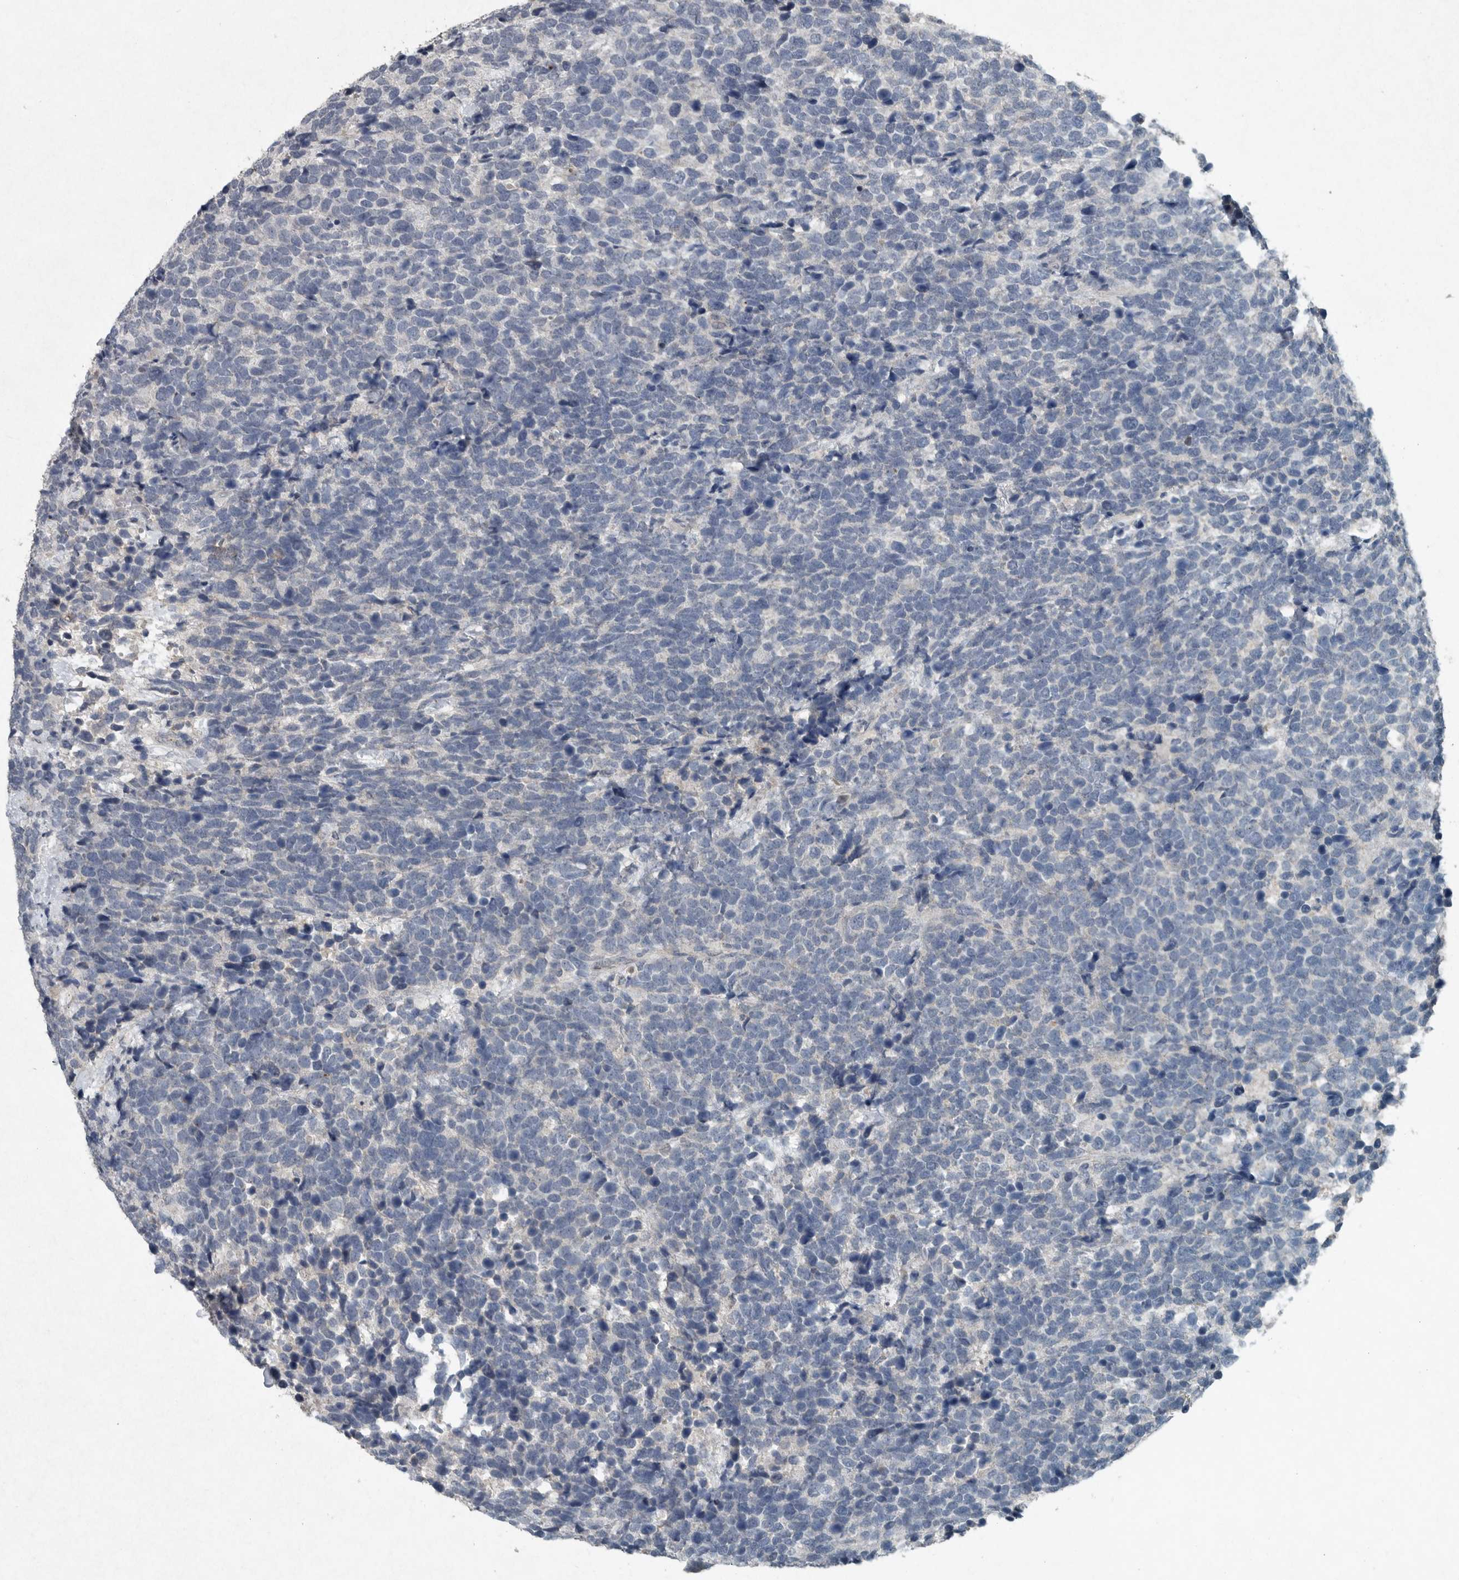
{"staining": {"intensity": "negative", "quantity": "none", "location": "none"}, "tissue": "urothelial cancer", "cell_type": "Tumor cells", "image_type": "cancer", "snomed": [{"axis": "morphology", "description": "Urothelial carcinoma, High grade"}, {"axis": "topography", "description": "Urinary bladder"}], "caption": "Immunohistochemical staining of high-grade urothelial carcinoma reveals no significant expression in tumor cells. (Brightfield microscopy of DAB (3,3'-diaminobenzidine) IHC at high magnification).", "gene": "IL20", "patient": {"sex": "female", "age": 82}}